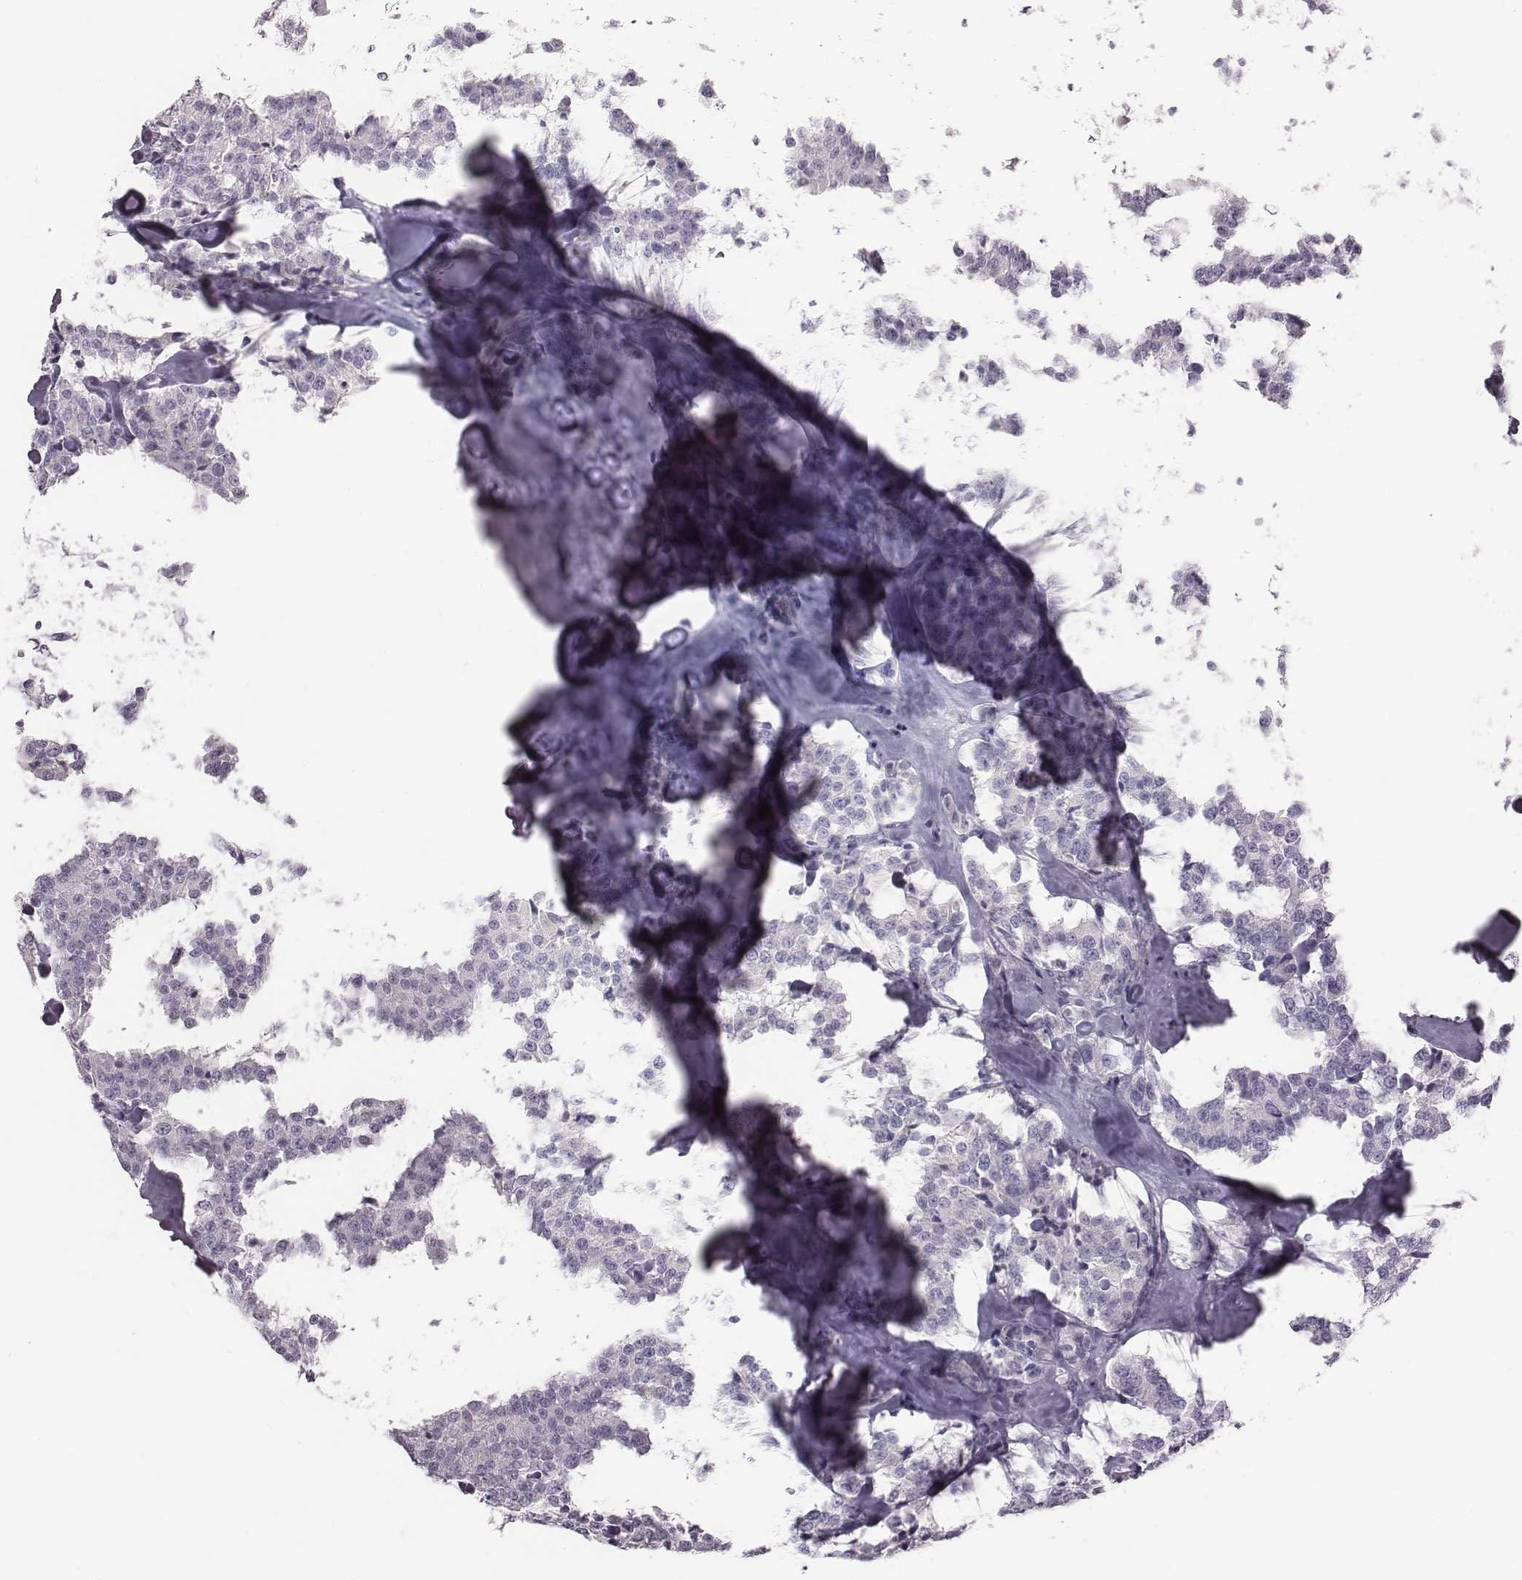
{"staining": {"intensity": "negative", "quantity": "none", "location": "none"}, "tissue": "carcinoid", "cell_type": "Tumor cells", "image_type": "cancer", "snomed": [{"axis": "morphology", "description": "Carcinoid, malignant, NOS"}, {"axis": "topography", "description": "Pancreas"}], "caption": "Immunohistochemistry (IHC) of human carcinoid demonstrates no expression in tumor cells.", "gene": "CRISP1", "patient": {"sex": "male", "age": 41}}